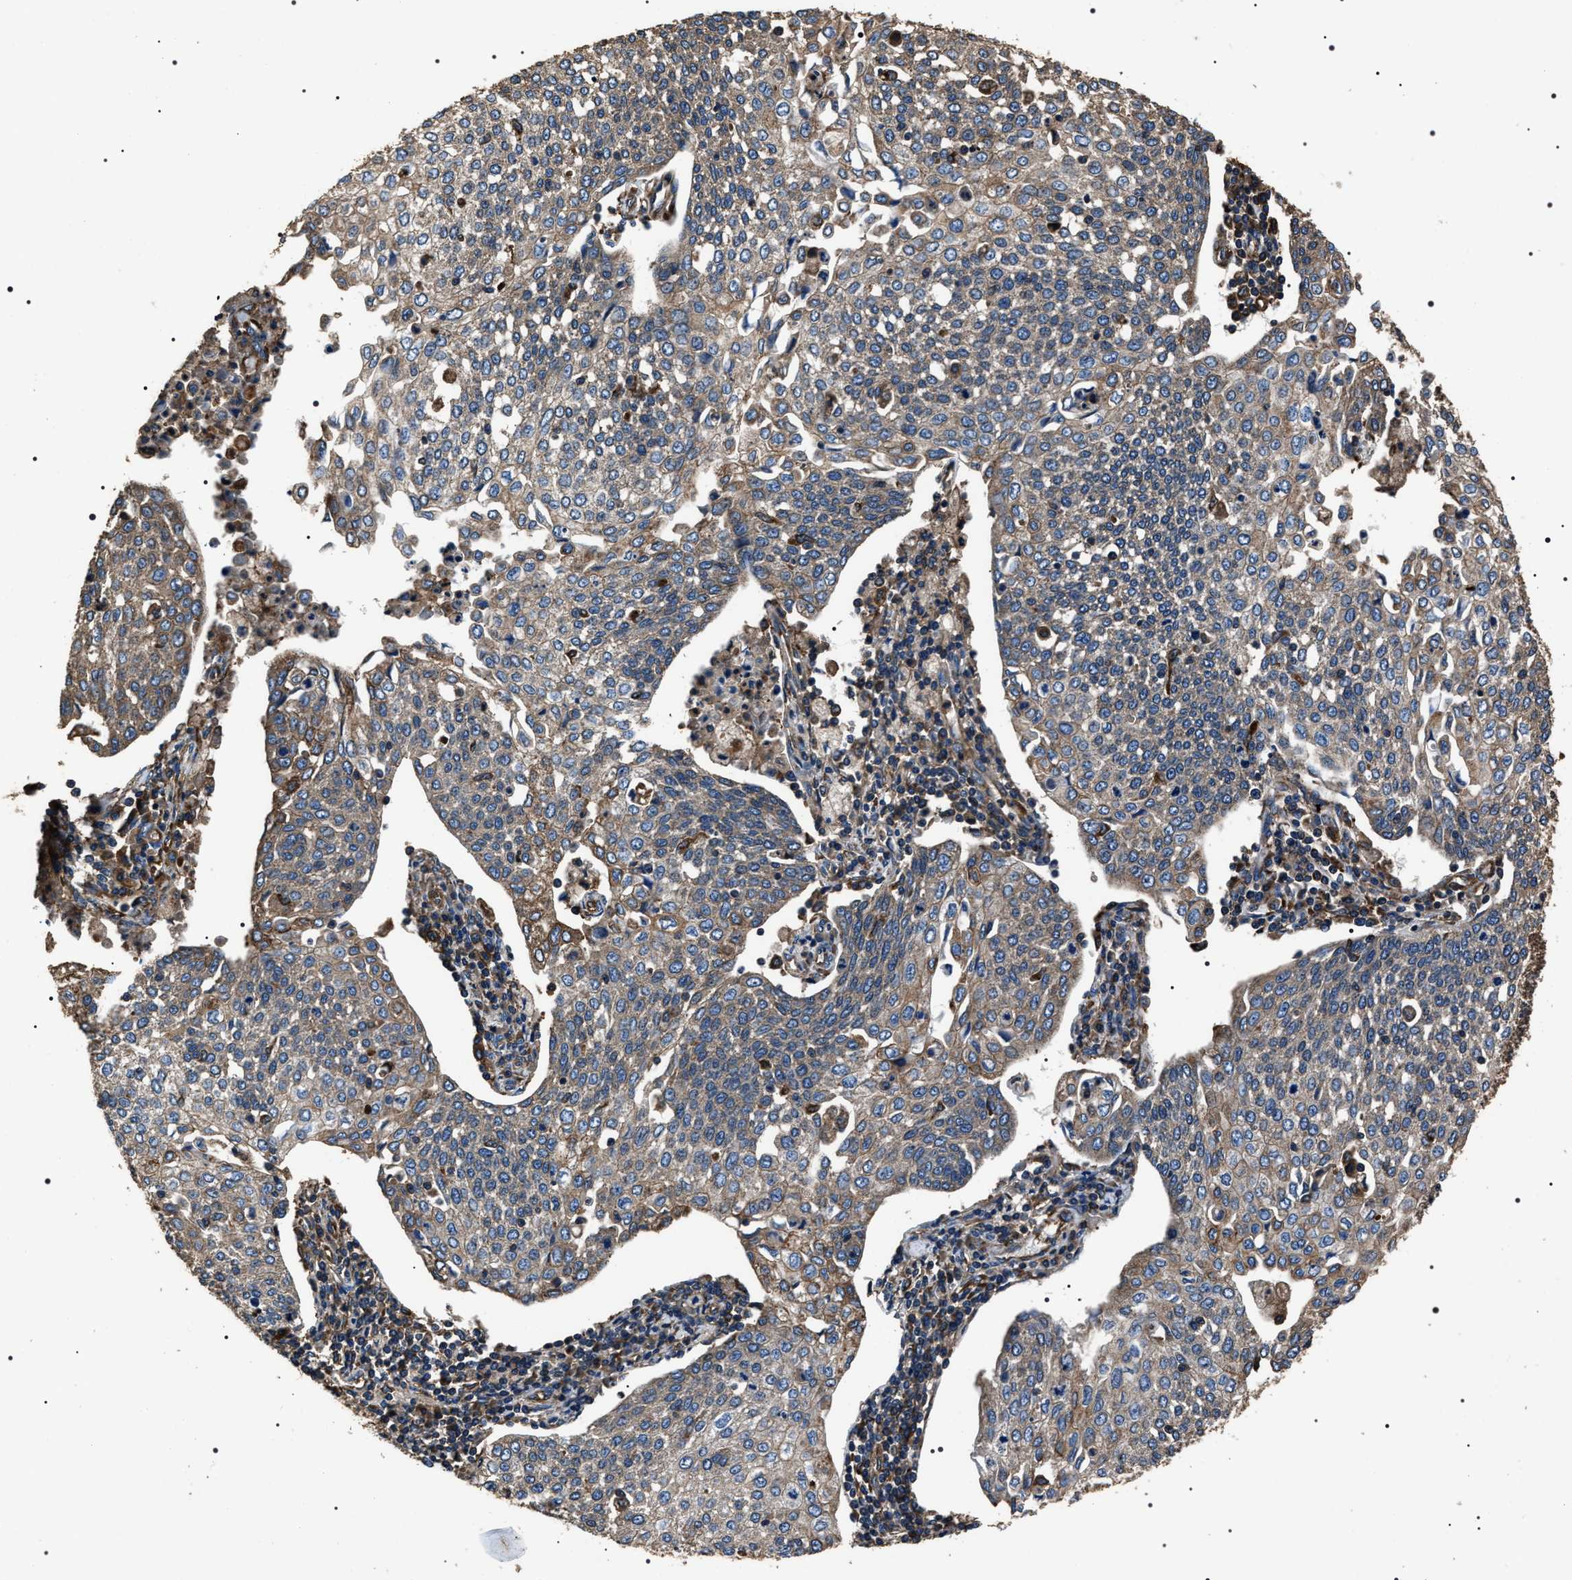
{"staining": {"intensity": "weak", "quantity": ">75%", "location": "cytoplasmic/membranous"}, "tissue": "cervical cancer", "cell_type": "Tumor cells", "image_type": "cancer", "snomed": [{"axis": "morphology", "description": "Squamous cell carcinoma, NOS"}, {"axis": "topography", "description": "Cervix"}], "caption": "Brown immunohistochemical staining in cervical cancer (squamous cell carcinoma) reveals weak cytoplasmic/membranous expression in about >75% of tumor cells.", "gene": "HSCB", "patient": {"sex": "female", "age": 34}}